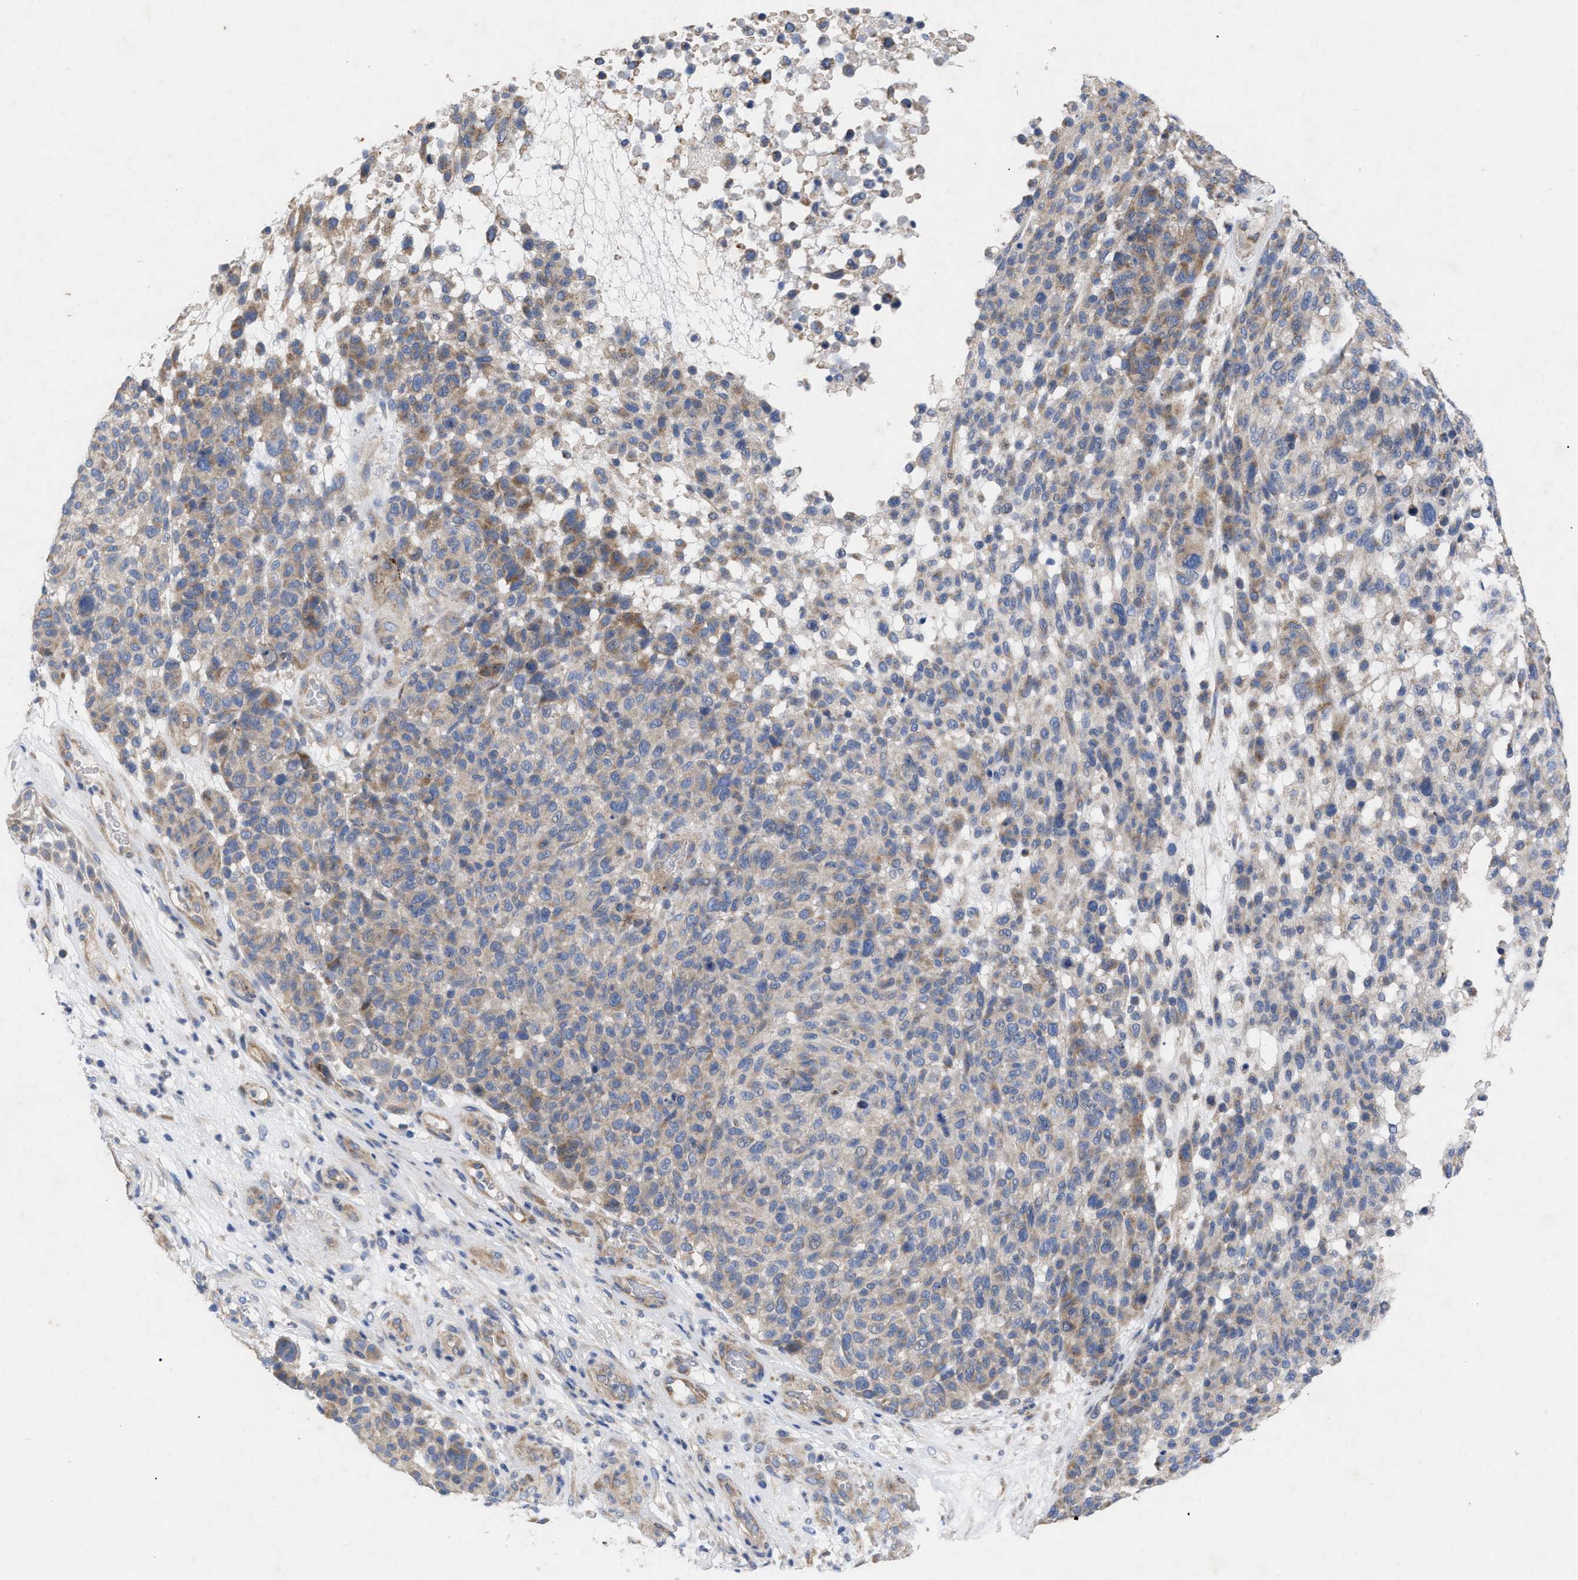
{"staining": {"intensity": "weak", "quantity": "25%-75%", "location": "cytoplasmic/membranous"}, "tissue": "melanoma", "cell_type": "Tumor cells", "image_type": "cancer", "snomed": [{"axis": "morphology", "description": "Malignant melanoma, NOS"}, {"axis": "topography", "description": "Skin"}], "caption": "Melanoma stained for a protein (brown) exhibits weak cytoplasmic/membranous positive expression in approximately 25%-75% of tumor cells.", "gene": "VIP", "patient": {"sex": "male", "age": 59}}